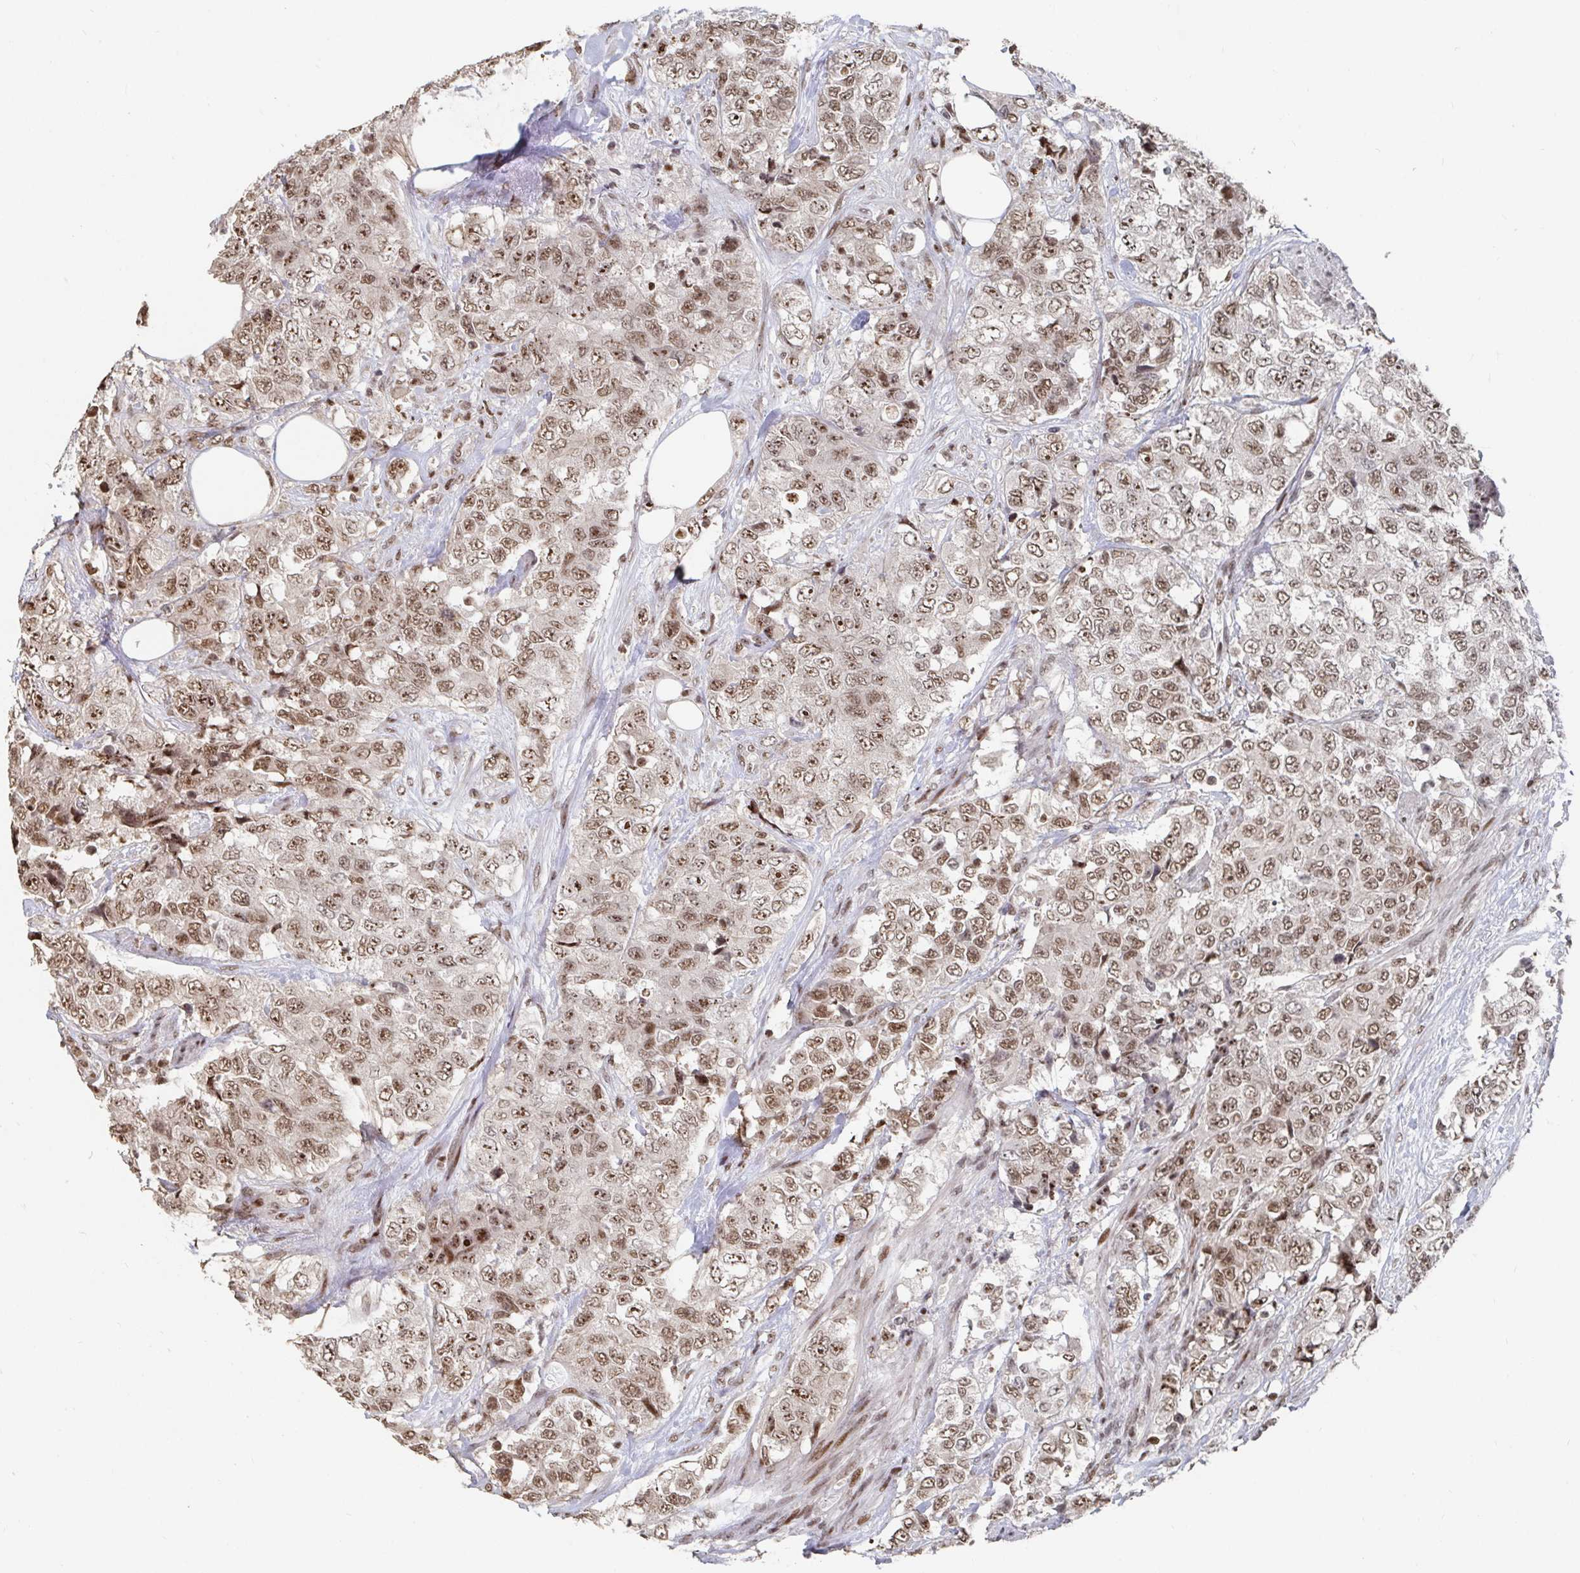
{"staining": {"intensity": "moderate", "quantity": ">75%", "location": "nuclear"}, "tissue": "urothelial cancer", "cell_type": "Tumor cells", "image_type": "cancer", "snomed": [{"axis": "morphology", "description": "Urothelial carcinoma, High grade"}, {"axis": "topography", "description": "Urinary bladder"}], "caption": "Immunohistochemical staining of human urothelial cancer demonstrates medium levels of moderate nuclear expression in about >75% of tumor cells.", "gene": "ZDHHC12", "patient": {"sex": "female", "age": 78}}